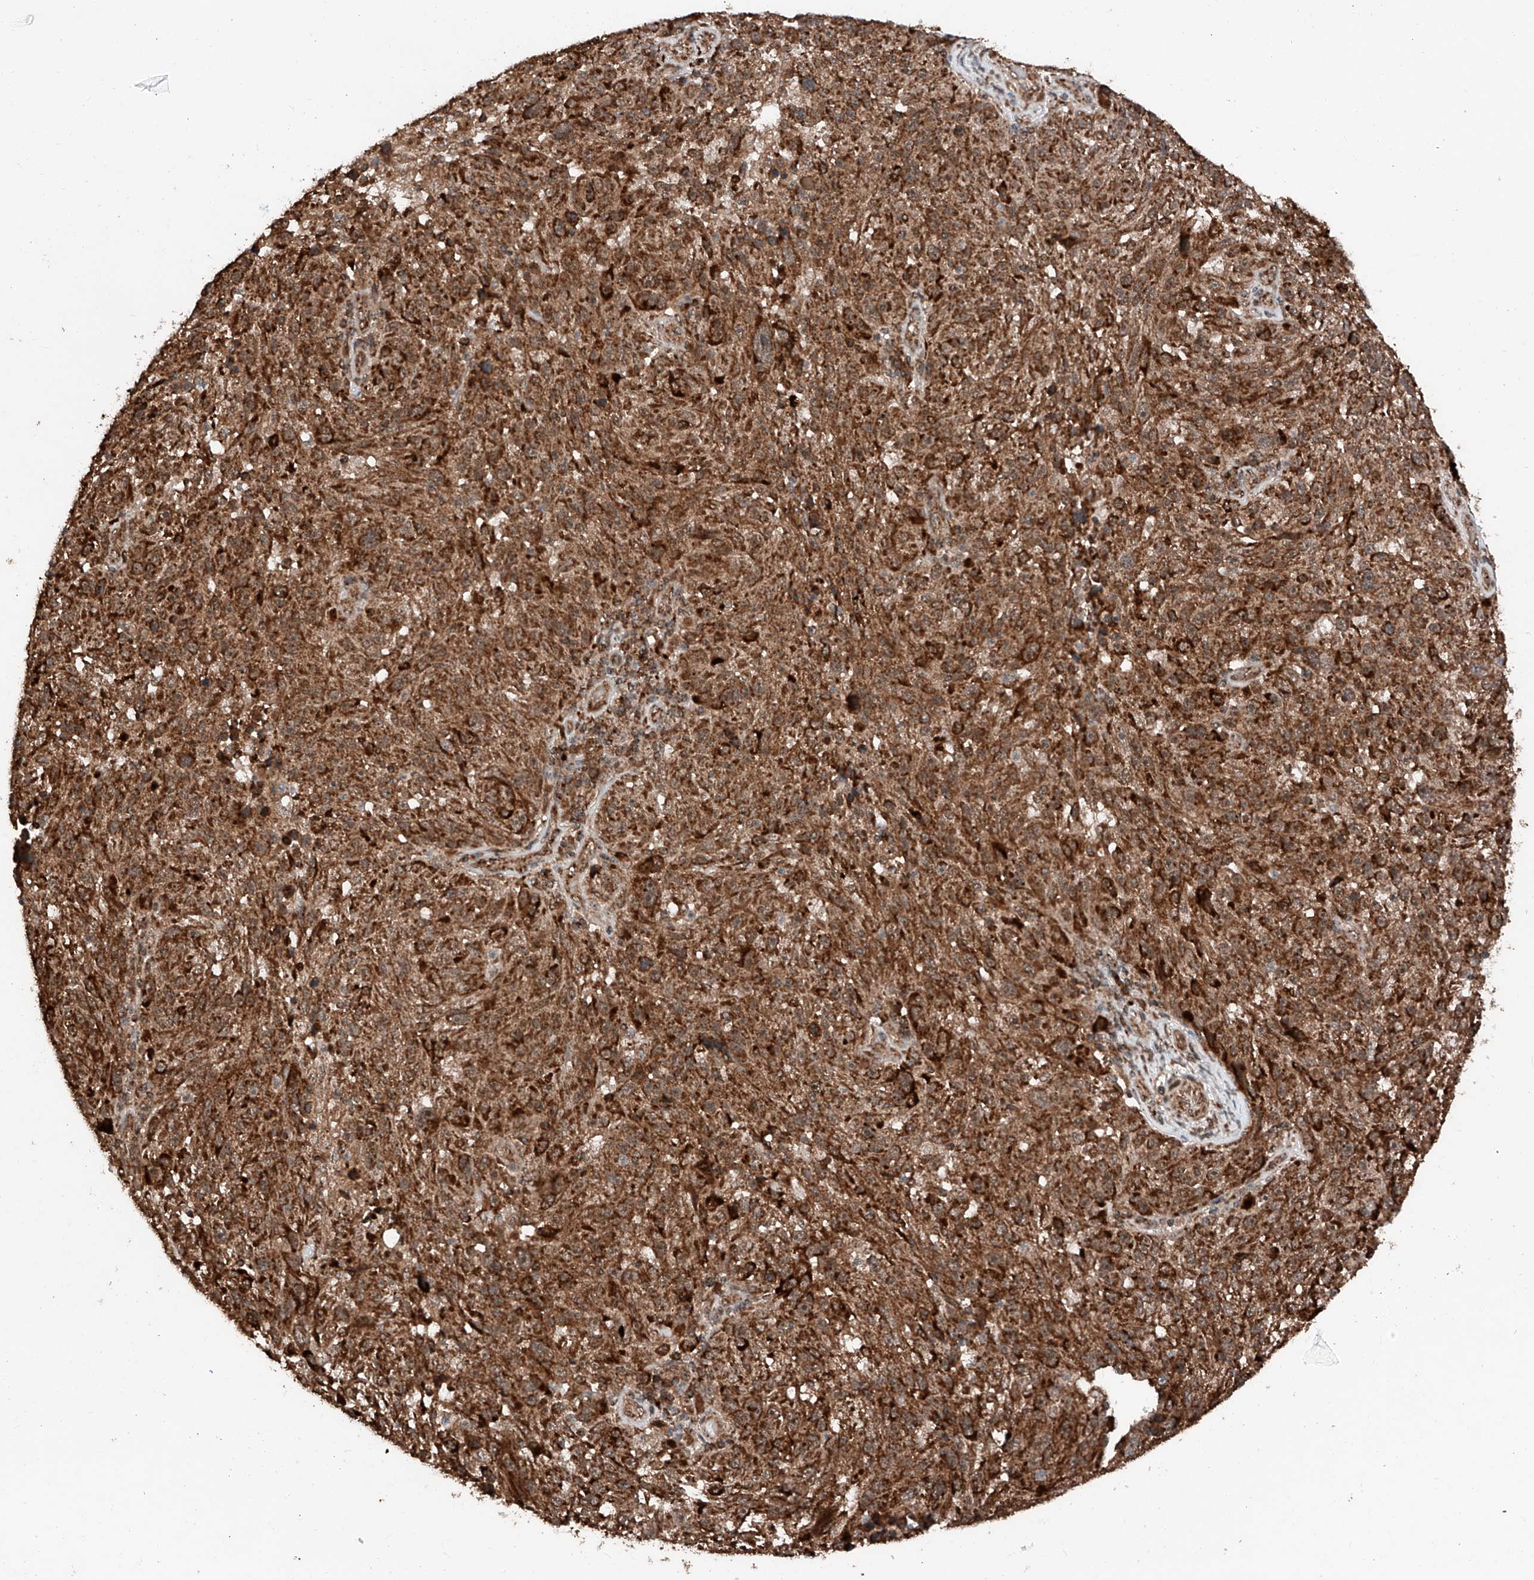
{"staining": {"intensity": "strong", "quantity": ">75%", "location": "cytoplasmic/membranous"}, "tissue": "melanoma", "cell_type": "Tumor cells", "image_type": "cancer", "snomed": [{"axis": "morphology", "description": "Malignant melanoma, NOS"}, {"axis": "topography", "description": "Skin"}], "caption": "Protein expression analysis of human melanoma reveals strong cytoplasmic/membranous staining in approximately >75% of tumor cells.", "gene": "ZSCAN29", "patient": {"sex": "male", "age": 53}}